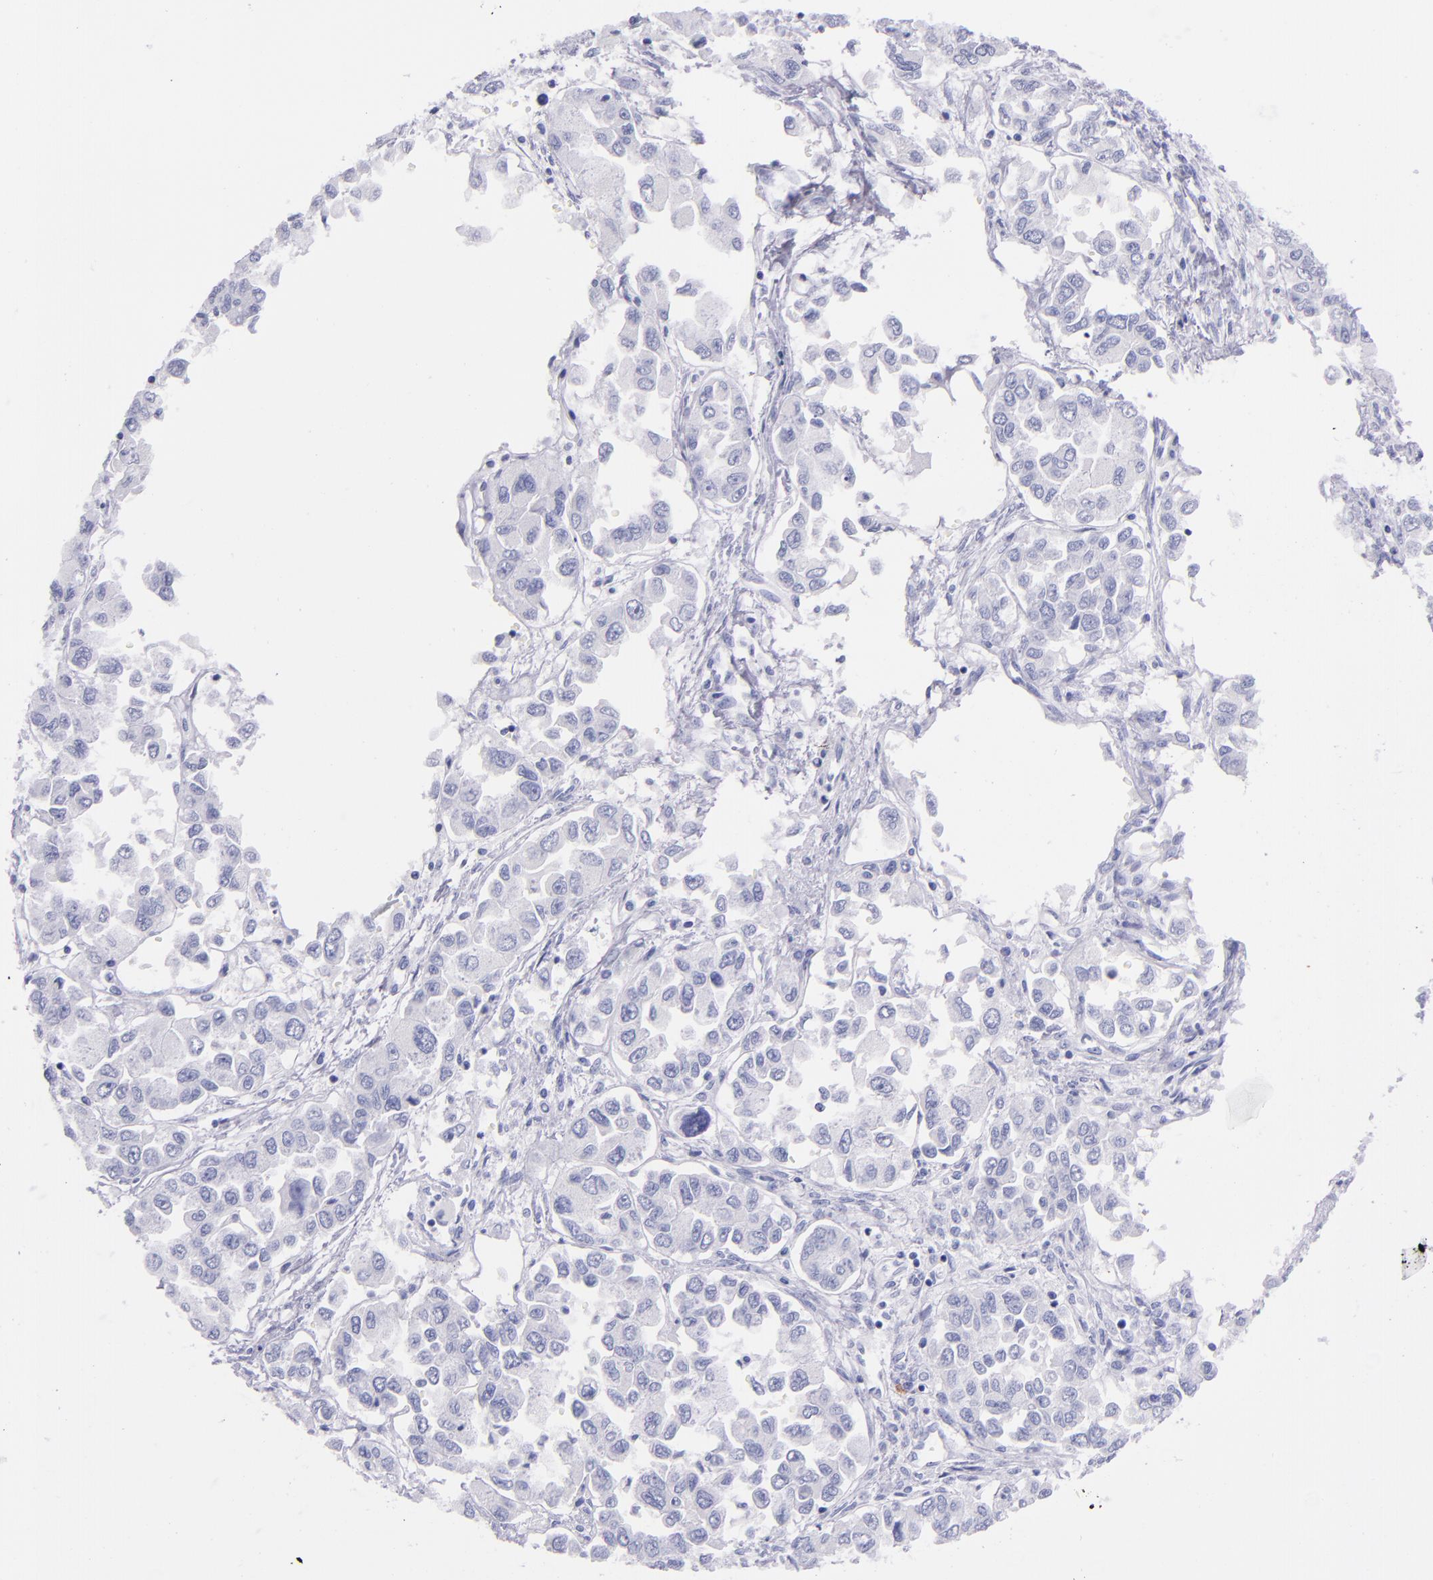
{"staining": {"intensity": "negative", "quantity": "none", "location": "none"}, "tissue": "ovarian cancer", "cell_type": "Tumor cells", "image_type": "cancer", "snomed": [{"axis": "morphology", "description": "Cystadenocarcinoma, serous, NOS"}, {"axis": "topography", "description": "Ovary"}], "caption": "DAB (3,3'-diaminobenzidine) immunohistochemical staining of human serous cystadenocarcinoma (ovarian) demonstrates no significant positivity in tumor cells. Brightfield microscopy of immunohistochemistry stained with DAB (3,3'-diaminobenzidine) (brown) and hematoxylin (blue), captured at high magnification.", "gene": "SFTPB", "patient": {"sex": "female", "age": 84}}